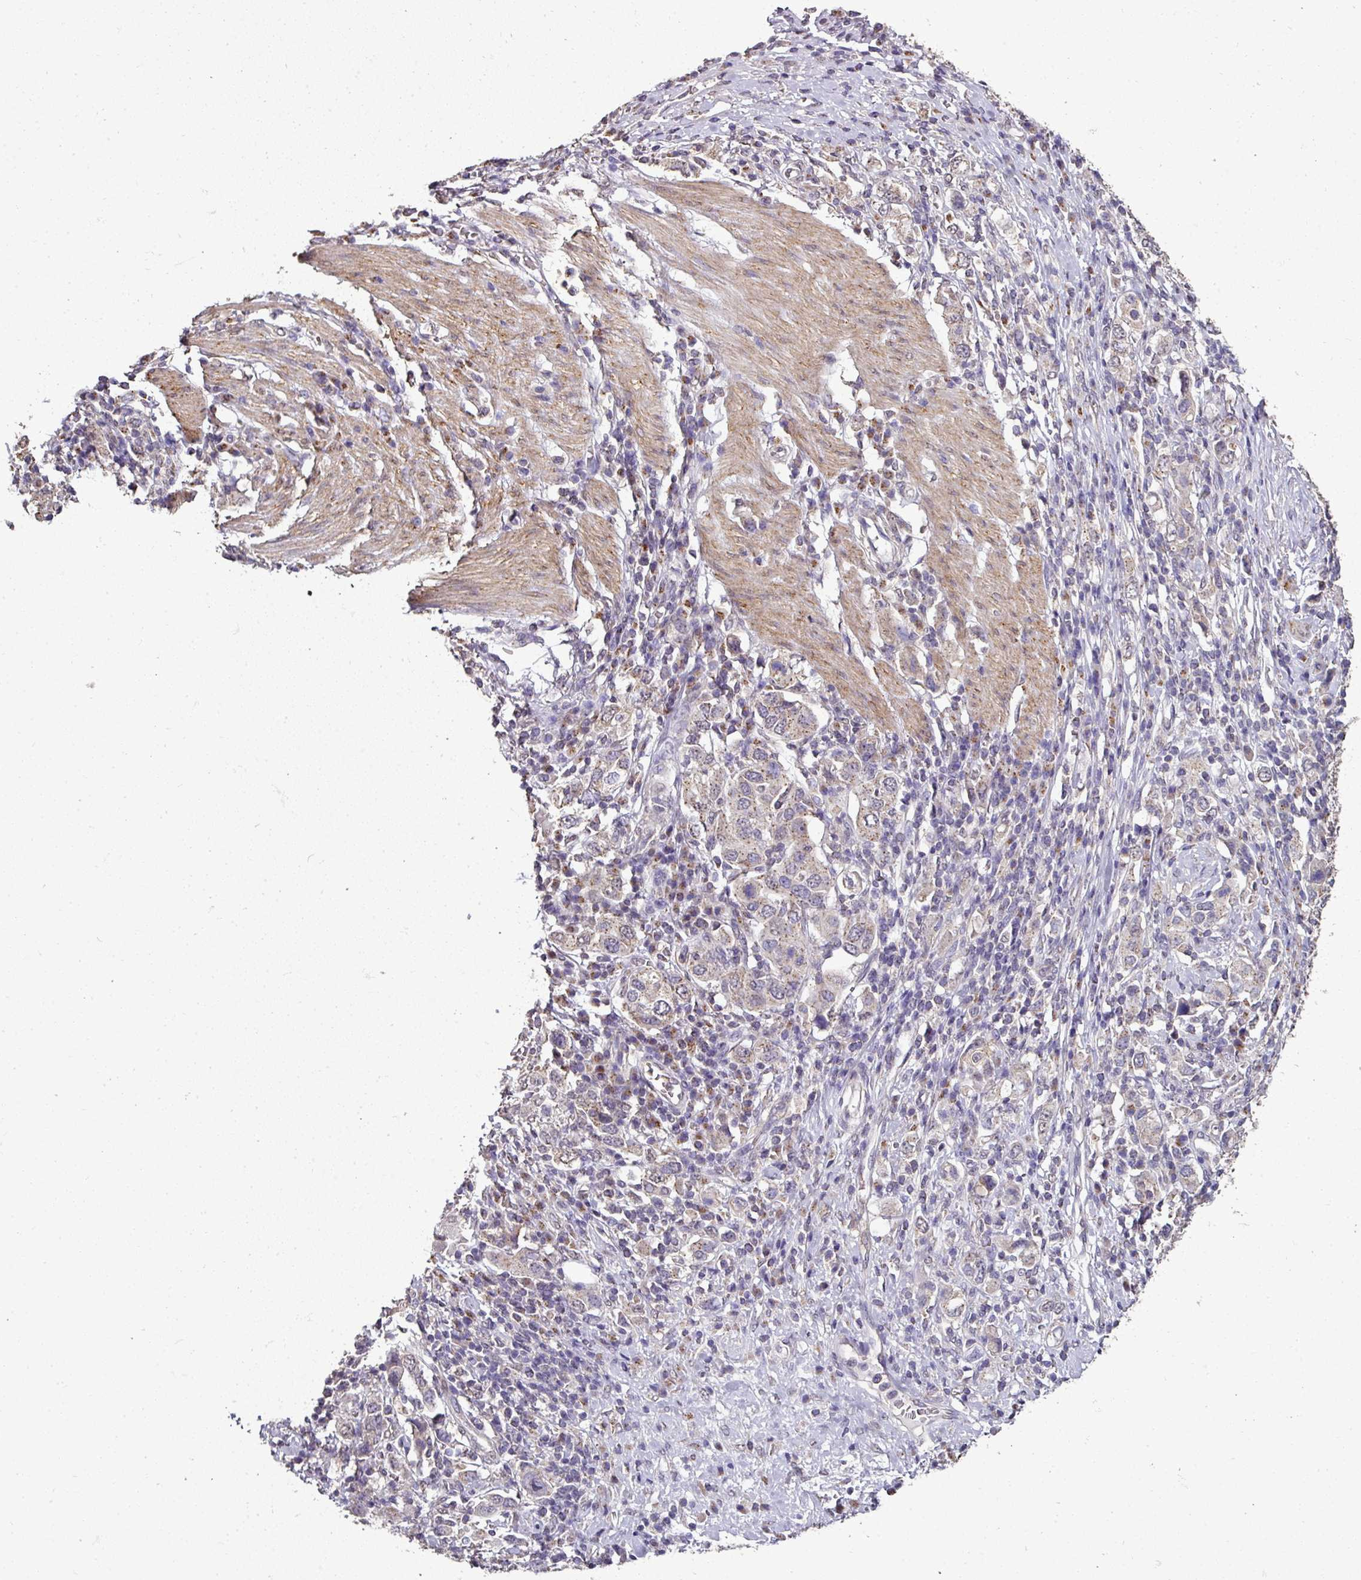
{"staining": {"intensity": "weak", "quantity": ">75%", "location": "cytoplasmic/membranous"}, "tissue": "stomach cancer", "cell_type": "Tumor cells", "image_type": "cancer", "snomed": [{"axis": "morphology", "description": "Adenocarcinoma, NOS"}, {"axis": "topography", "description": "Stomach, upper"}, {"axis": "topography", "description": "Stomach"}], "caption": "Protein staining of stomach adenocarcinoma tissue shows weak cytoplasmic/membranous positivity in approximately >75% of tumor cells.", "gene": "JPH2", "patient": {"sex": "male", "age": 62}}